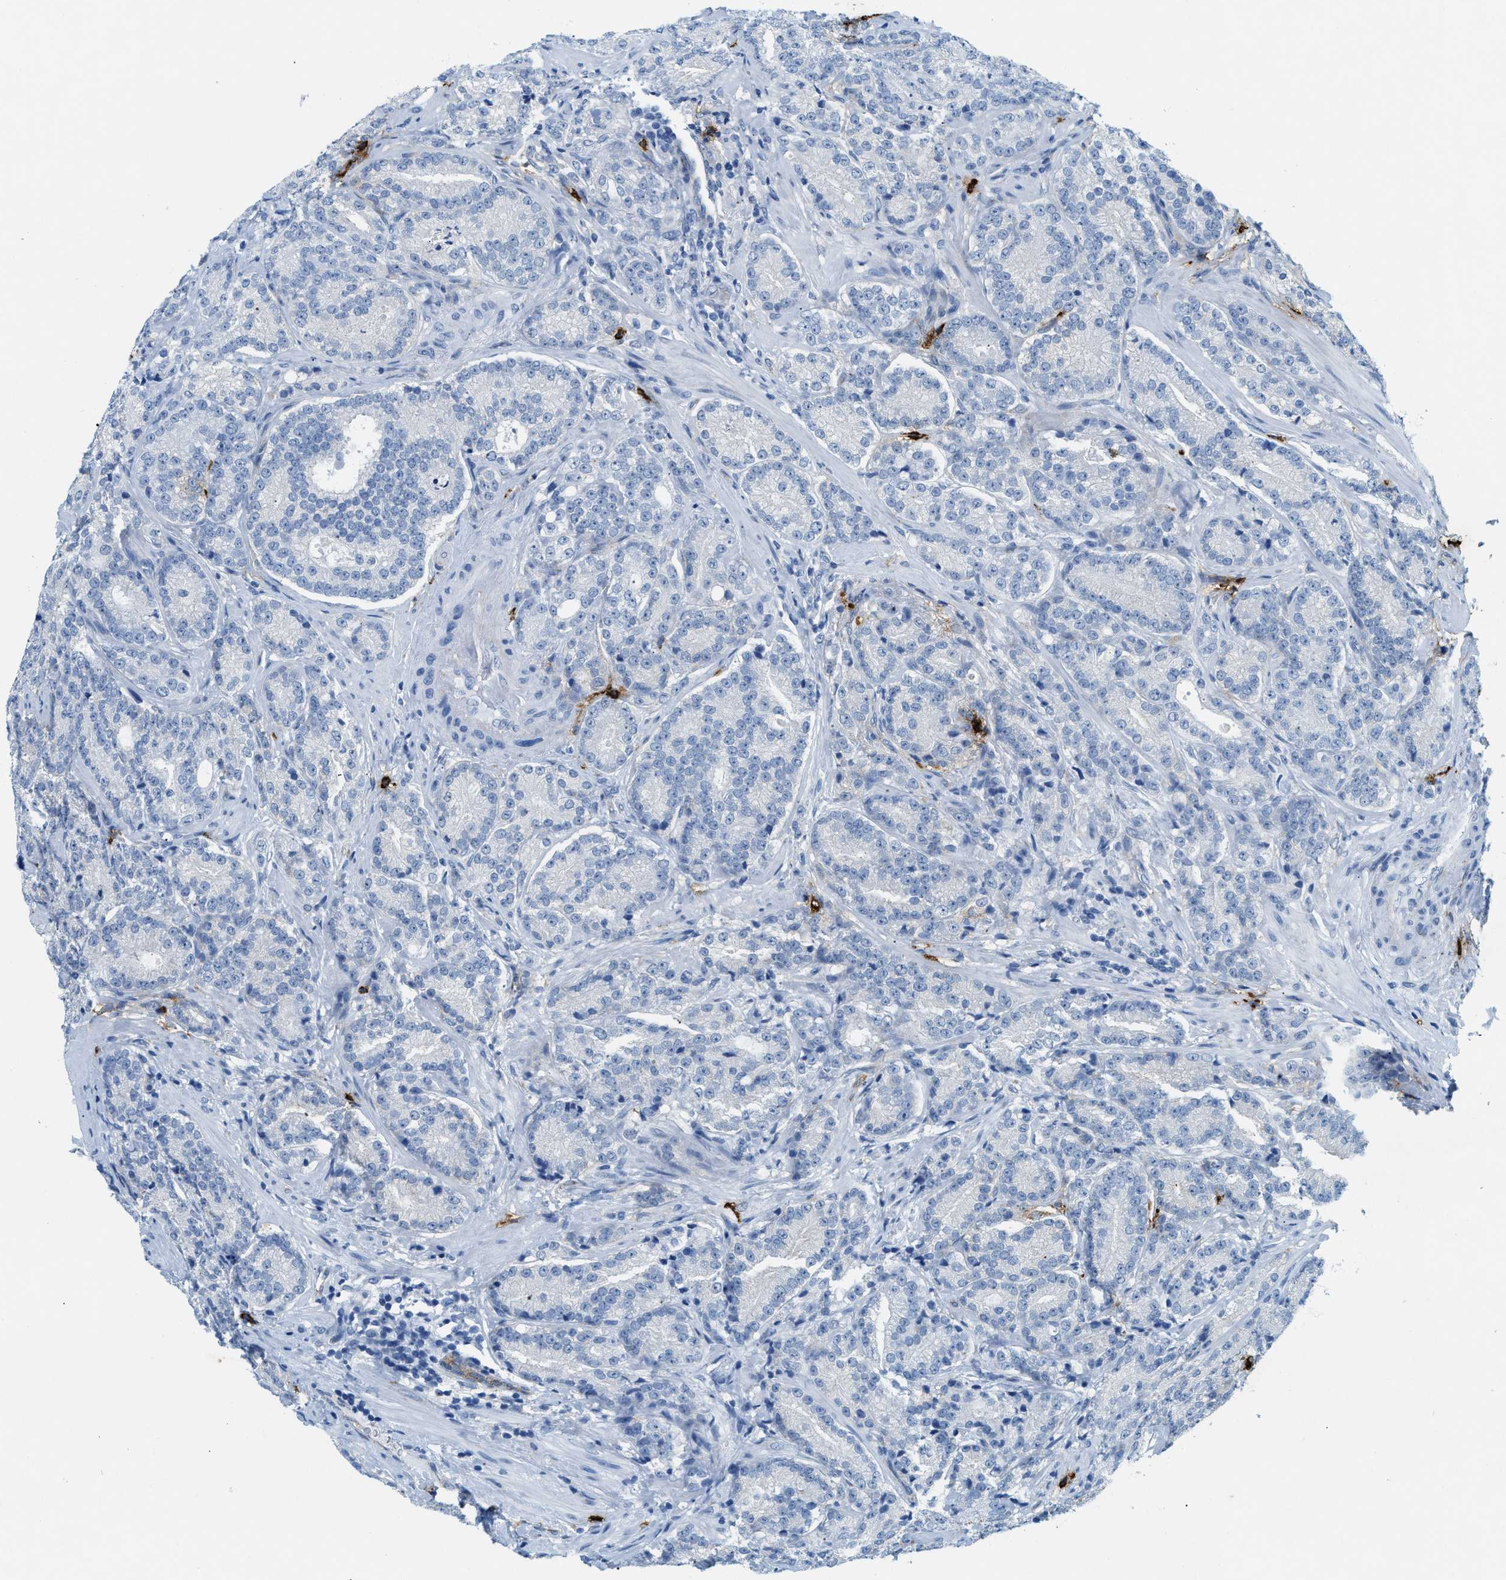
{"staining": {"intensity": "negative", "quantity": "none", "location": "none"}, "tissue": "prostate cancer", "cell_type": "Tumor cells", "image_type": "cancer", "snomed": [{"axis": "morphology", "description": "Adenocarcinoma, High grade"}, {"axis": "topography", "description": "Prostate"}], "caption": "IHC histopathology image of neoplastic tissue: human high-grade adenocarcinoma (prostate) stained with DAB (3,3'-diaminobenzidine) demonstrates no significant protein staining in tumor cells.", "gene": "TPSAB1", "patient": {"sex": "male", "age": 61}}